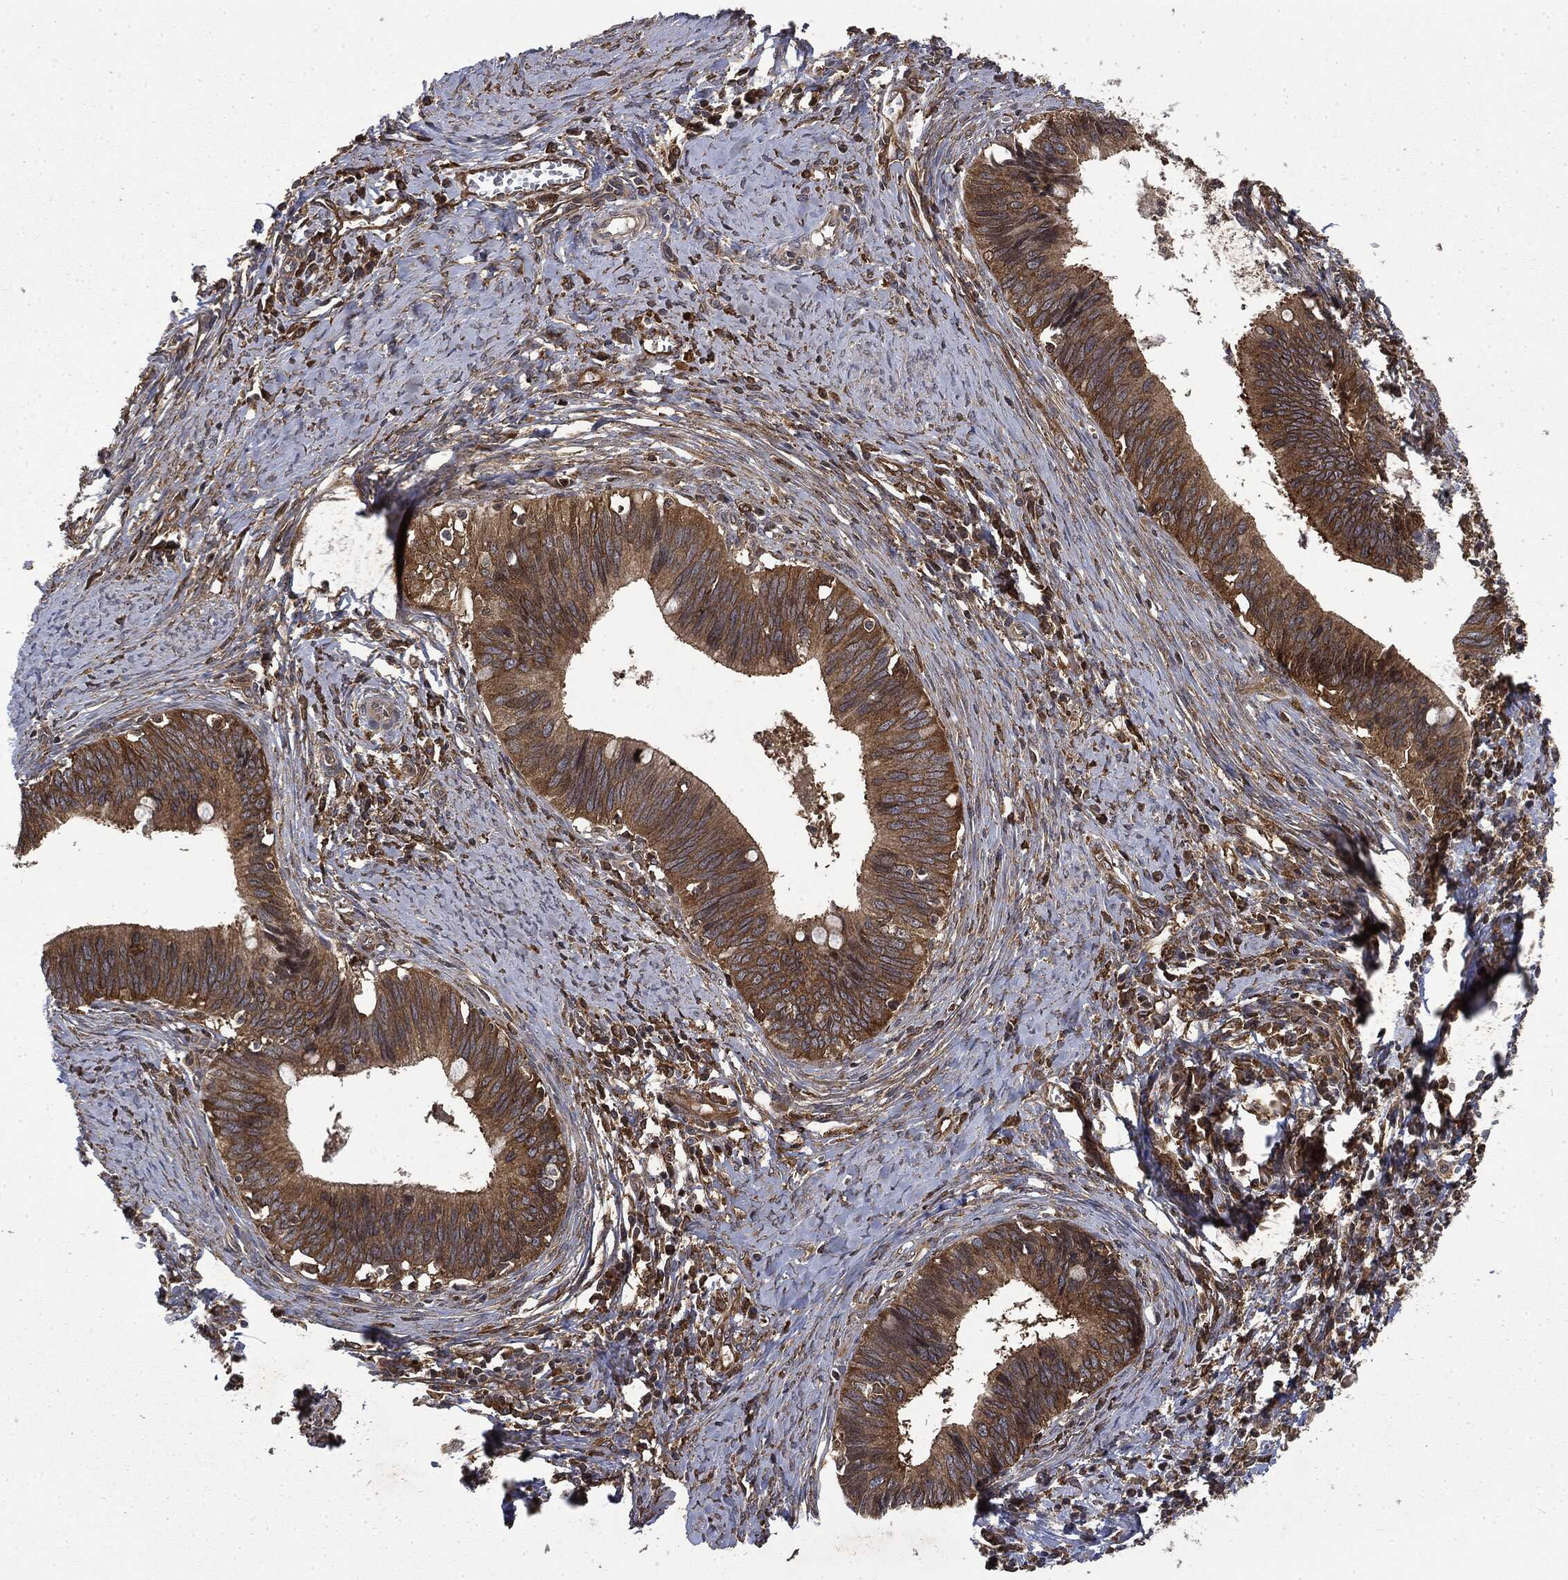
{"staining": {"intensity": "strong", "quantity": ">75%", "location": "cytoplasmic/membranous"}, "tissue": "cervical cancer", "cell_type": "Tumor cells", "image_type": "cancer", "snomed": [{"axis": "morphology", "description": "Adenocarcinoma, NOS"}, {"axis": "topography", "description": "Cervix"}], "caption": "Protein analysis of cervical adenocarcinoma tissue reveals strong cytoplasmic/membranous expression in approximately >75% of tumor cells. The staining is performed using DAB brown chromogen to label protein expression. The nuclei are counter-stained blue using hematoxylin.", "gene": "SNX5", "patient": {"sex": "female", "age": 42}}